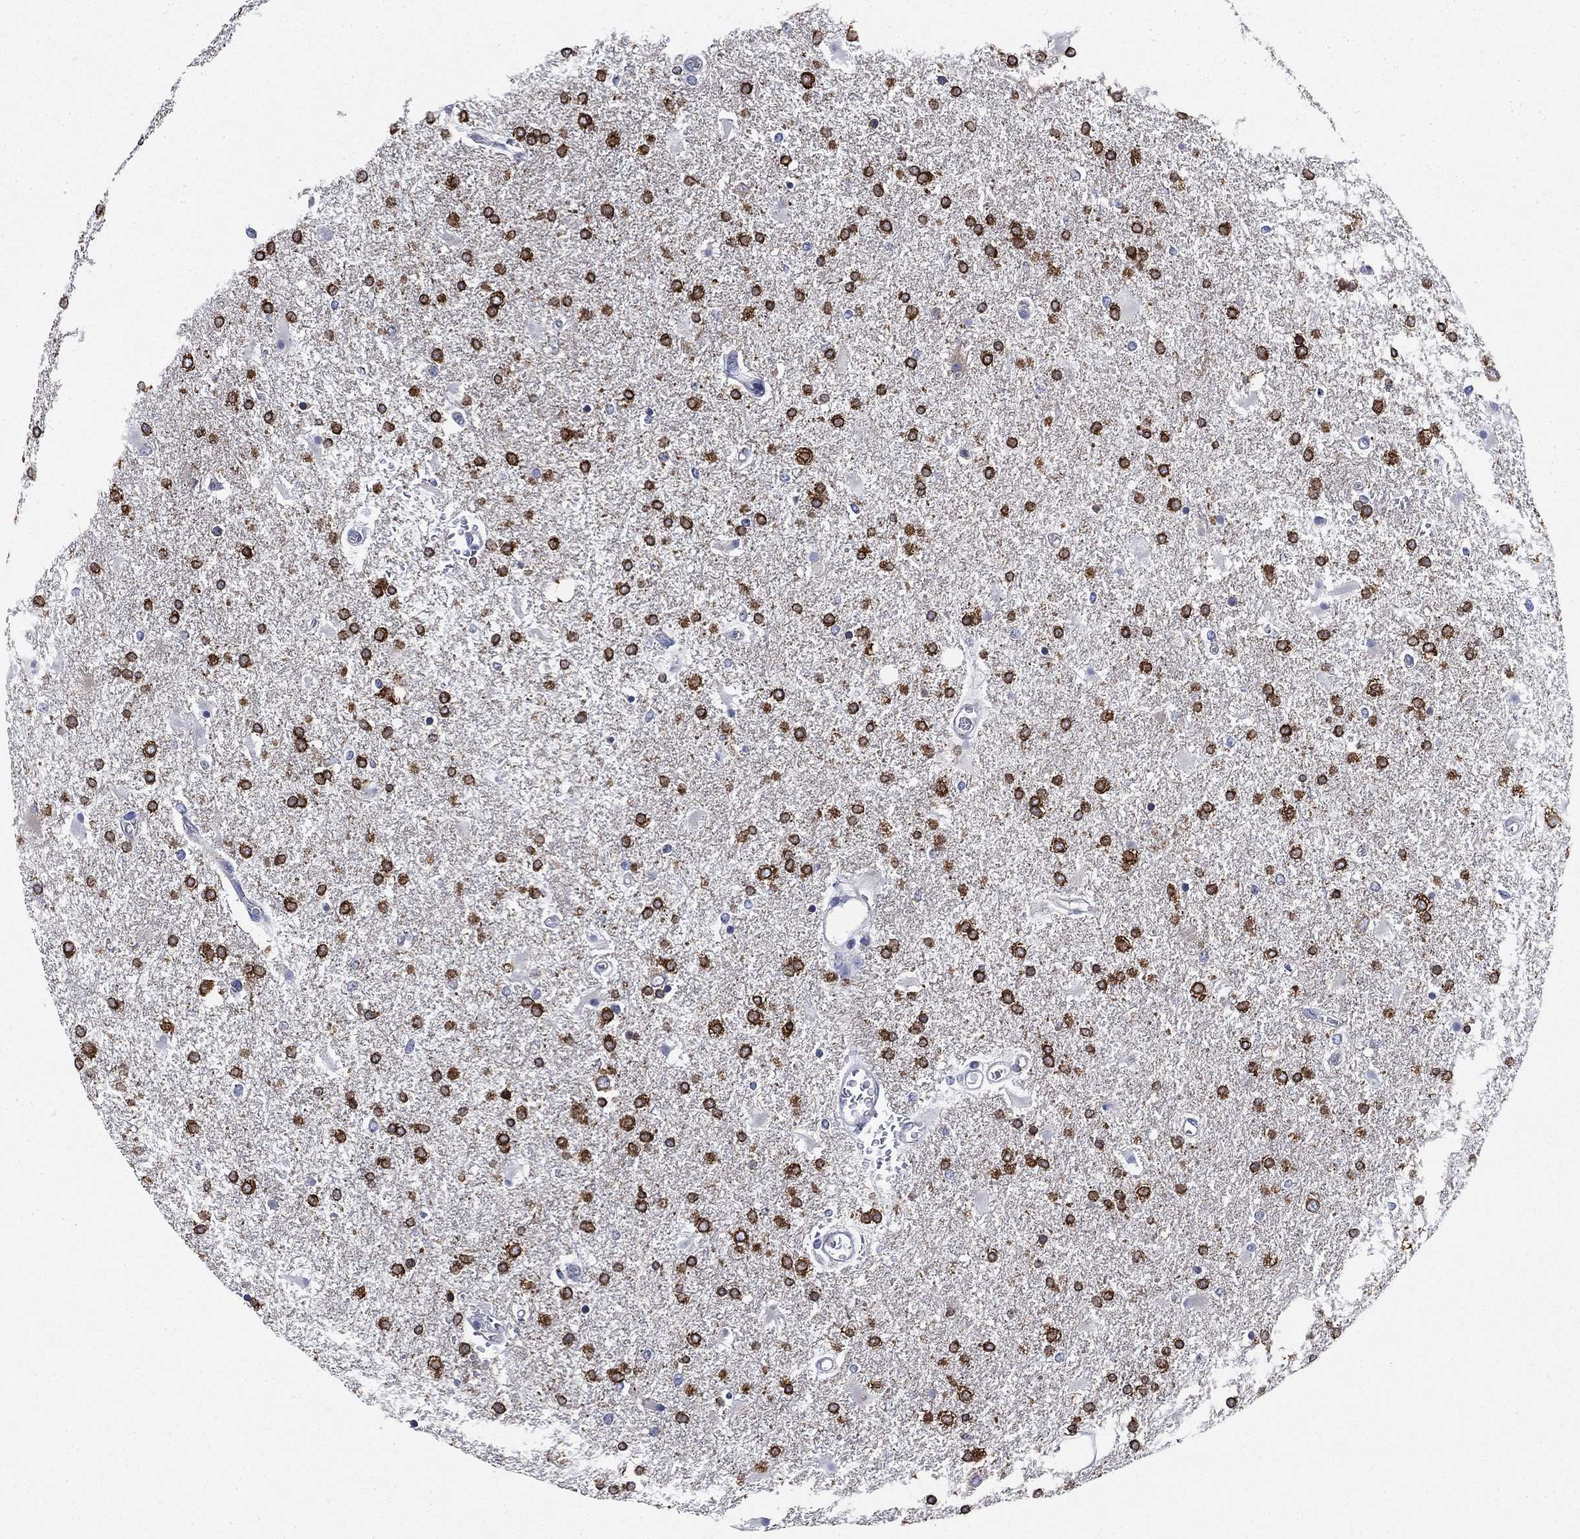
{"staining": {"intensity": "strong", "quantity": "25%-75%", "location": "cytoplasmic/membranous"}, "tissue": "glioma", "cell_type": "Tumor cells", "image_type": "cancer", "snomed": [{"axis": "morphology", "description": "Glioma, malignant, High grade"}, {"axis": "topography", "description": "Cerebral cortex"}], "caption": "An immunohistochemistry histopathology image of neoplastic tissue is shown. Protein staining in brown highlights strong cytoplasmic/membranous positivity in malignant glioma (high-grade) within tumor cells.", "gene": "NACAD", "patient": {"sex": "male", "age": 79}}